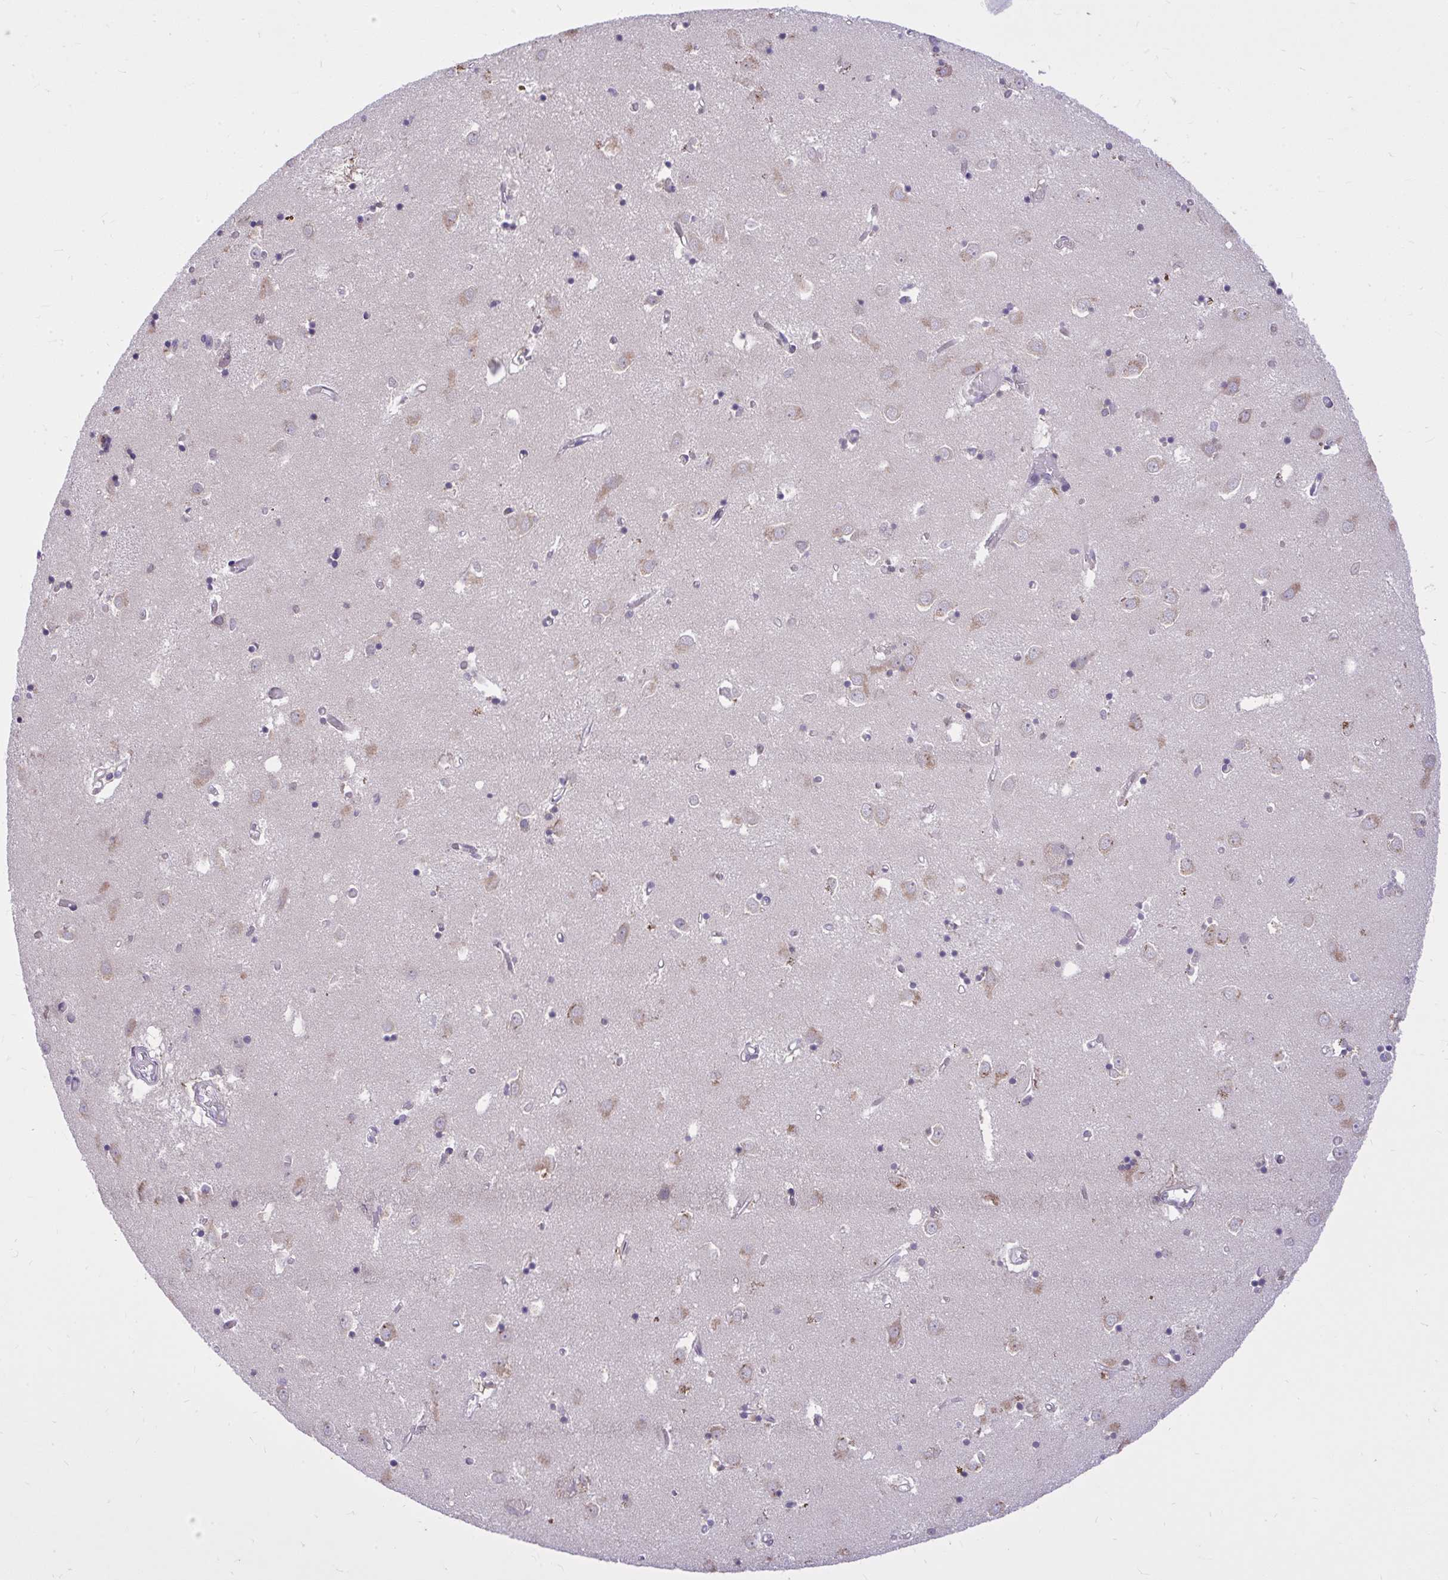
{"staining": {"intensity": "negative", "quantity": "none", "location": "none"}, "tissue": "caudate", "cell_type": "Glial cells", "image_type": "normal", "snomed": [{"axis": "morphology", "description": "Normal tissue, NOS"}, {"axis": "topography", "description": "Lateral ventricle wall"}], "caption": "This micrograph is of normal caudate stained with IHC to label a protein in brown with the nuclei are counter-stained blue. There is no positivity in glial cells.", "gene": "DPY19L1", "patient": {"sex": "male", "age": 70}}